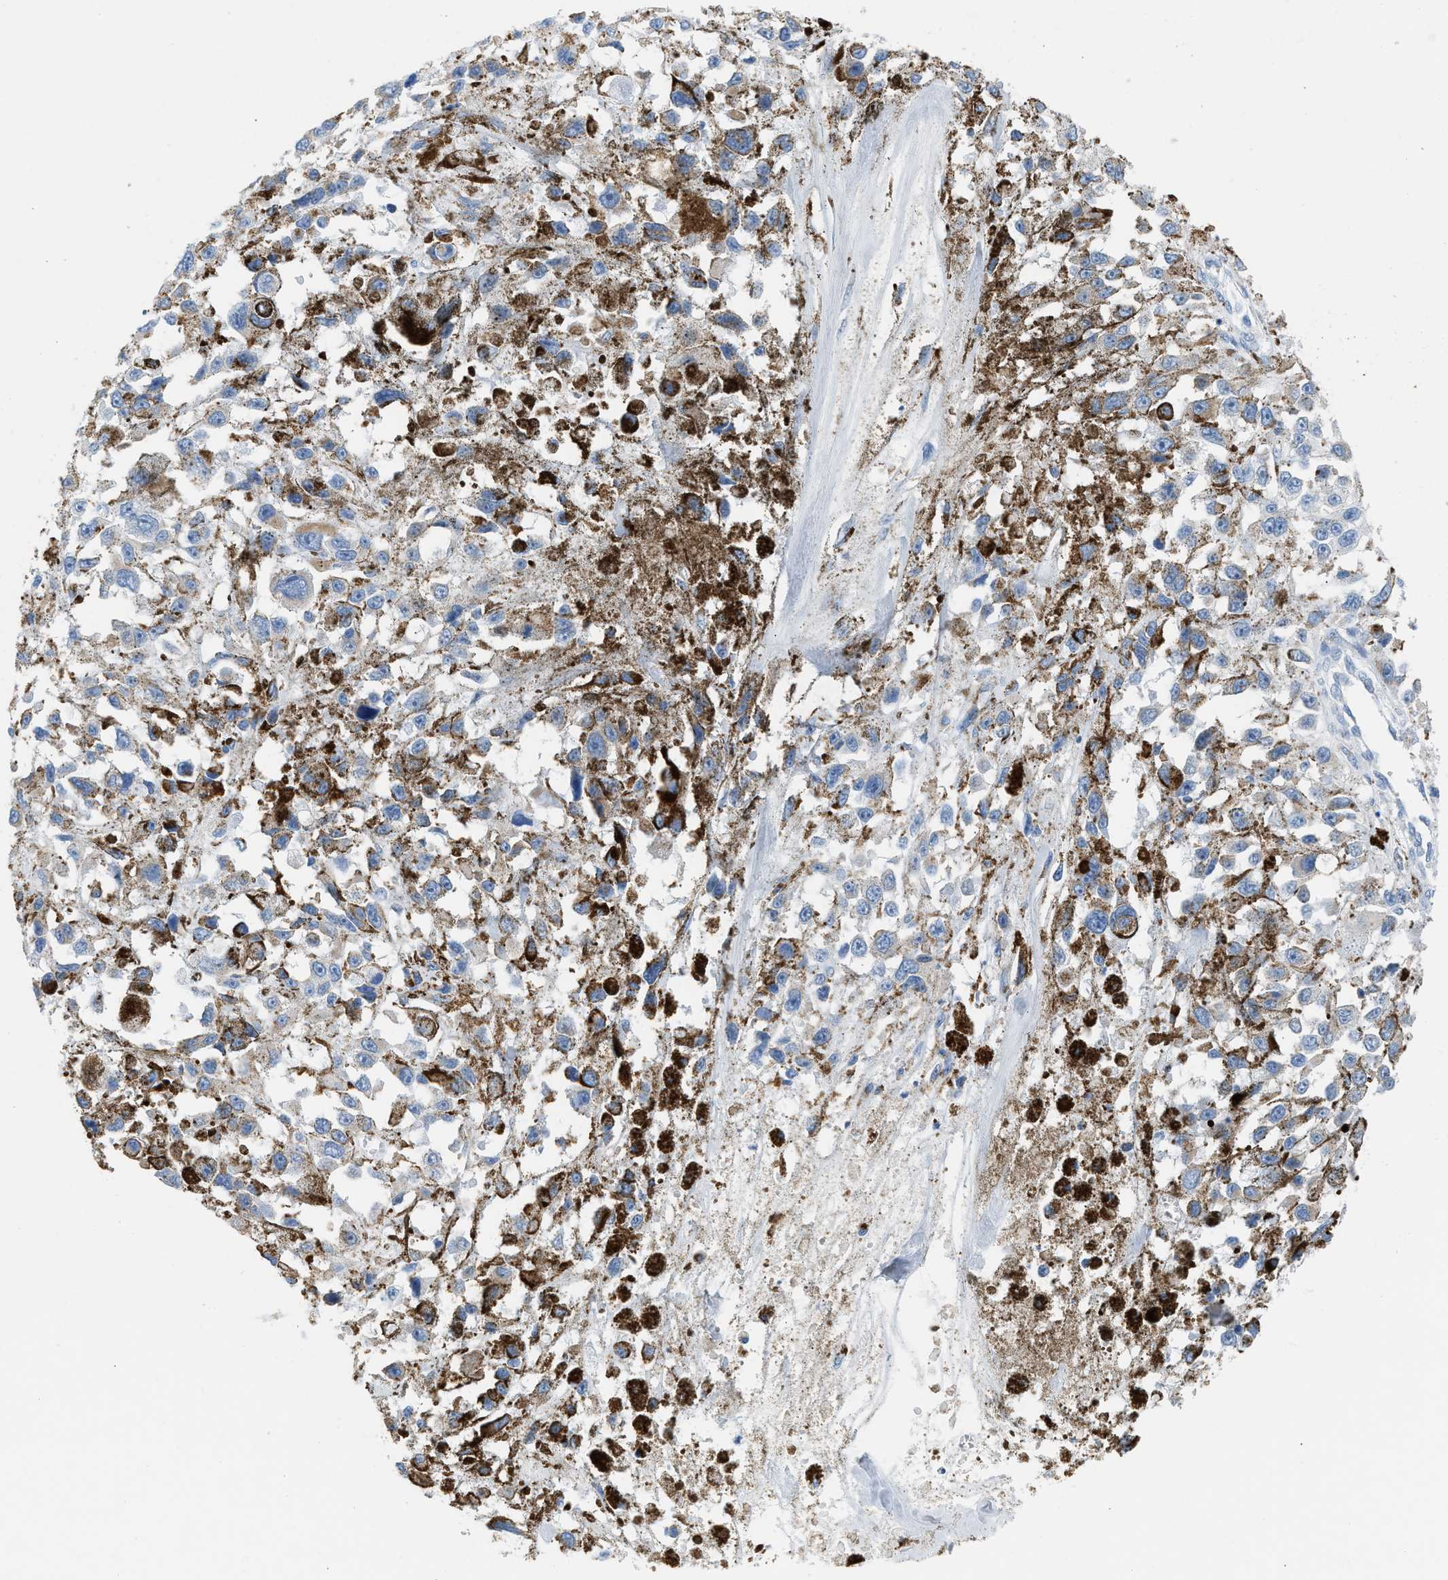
{"staining": {"intensity": "weak", "quantity": "<25%", "location": "cytoplasmic/membranous"}, "tissue": "melanoma", "cell_type": "Tumor cells", "image_type": "cancer", "snomed": [{"axis": "morphology", "description": "Malignant melanoma, Metastatic site"}, {"axis": "topography", "description": "Lymph node"}], "caption": "Tumor cells show no significant protein staining in malignant melanoma (metastatic site).", "gene": "NDUFS8", "patient": {"sex": "male", "age": 59}}